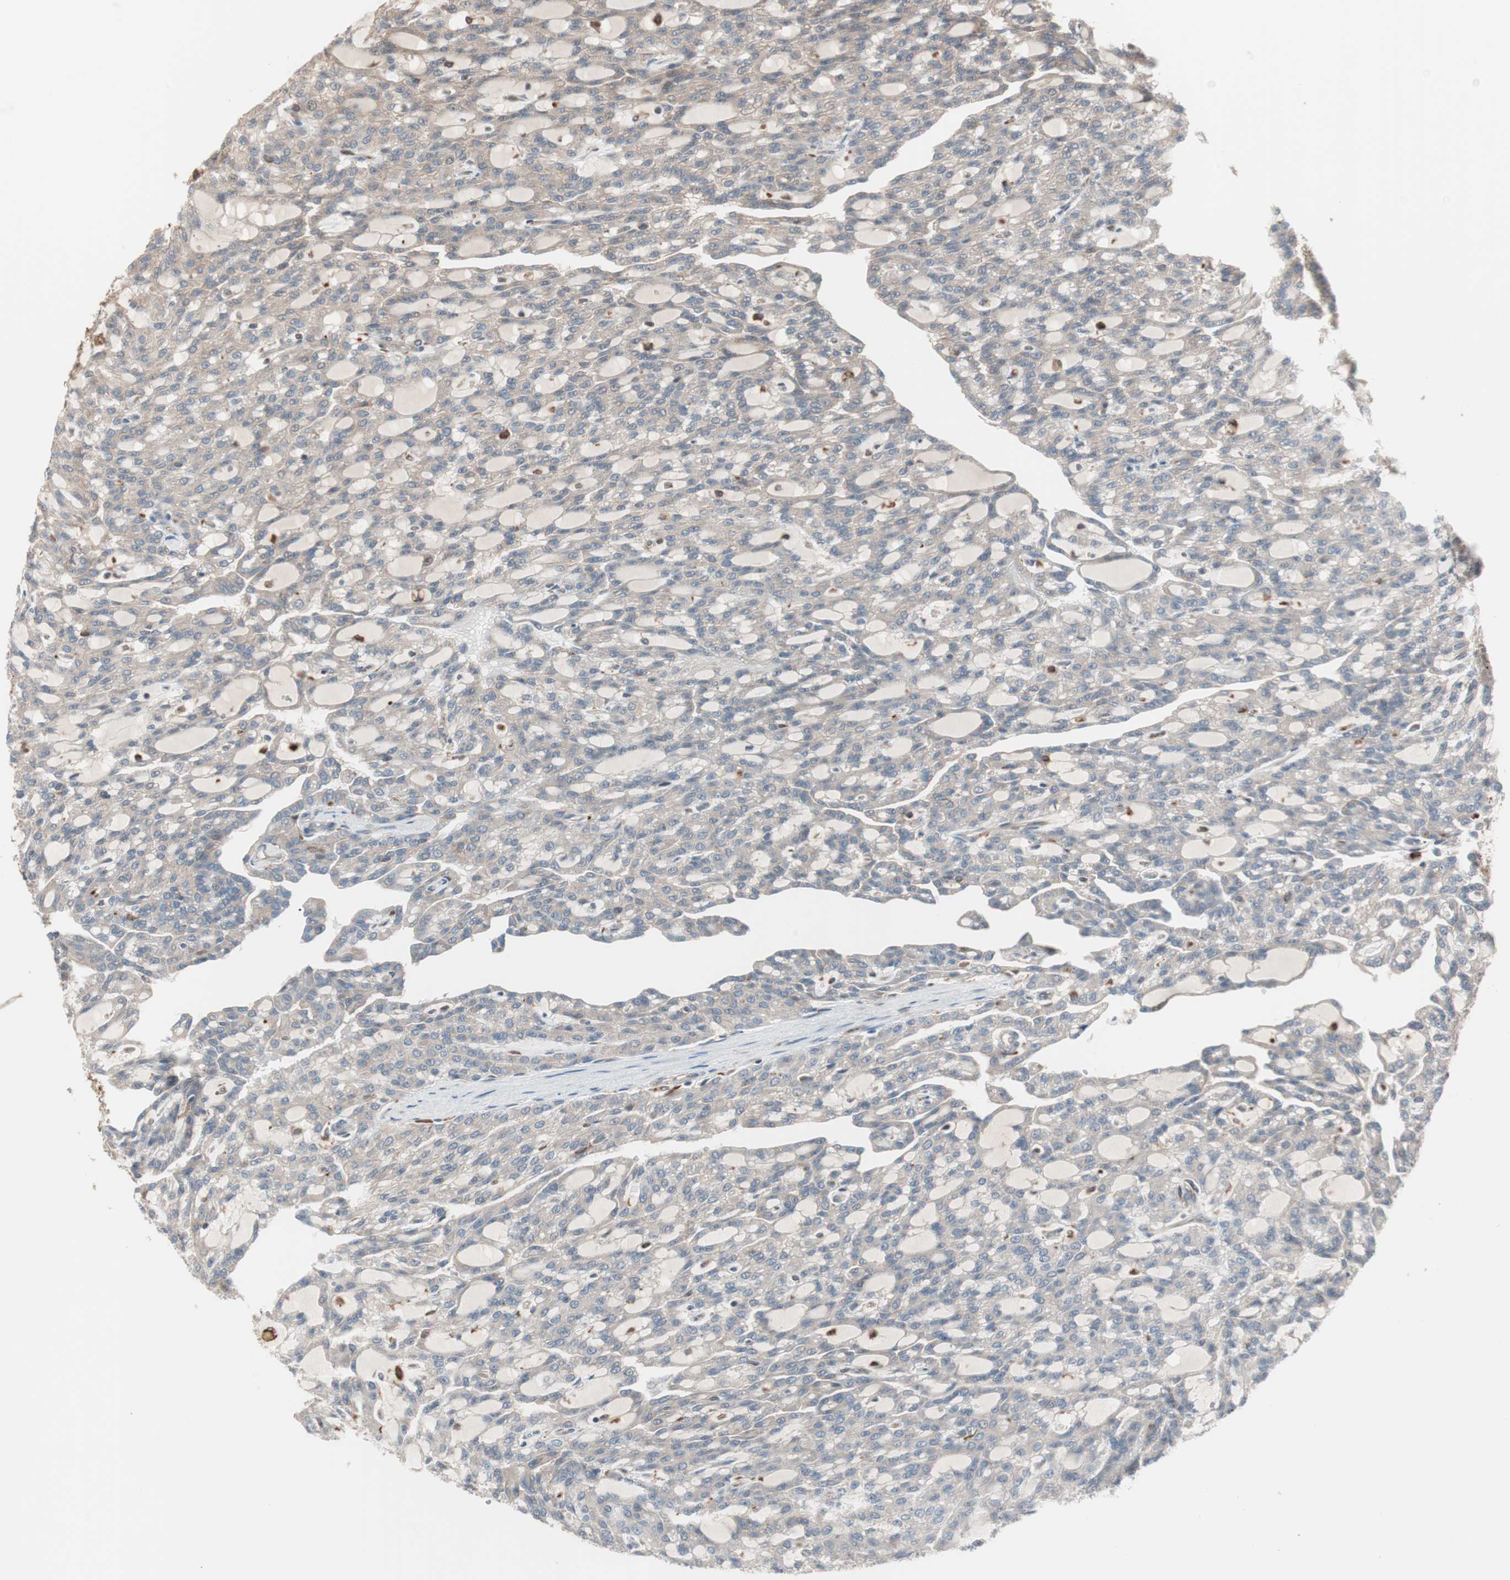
{"staining": {"intensity": "weak", "quantity": ">75%", "location": "cytoplasmic/membranous"}, "tissue": "renal cancer", "cell_type": "Tumor cells", "image_type": "cancer", "snomed": [{"axis": "morphology", "description": "Adenocarcinoma, NOS"}, {"axis": "topography", "description": "Kidney"}], "caption": "IHC (DAB) staining of renal cancer (adenocarcinoma) exhibits weak cytoplasmic/membranous protein staining in about >75% of tumor cells.", "gene": "STAB1", "patient": {"sex": "male", "age": 63}}